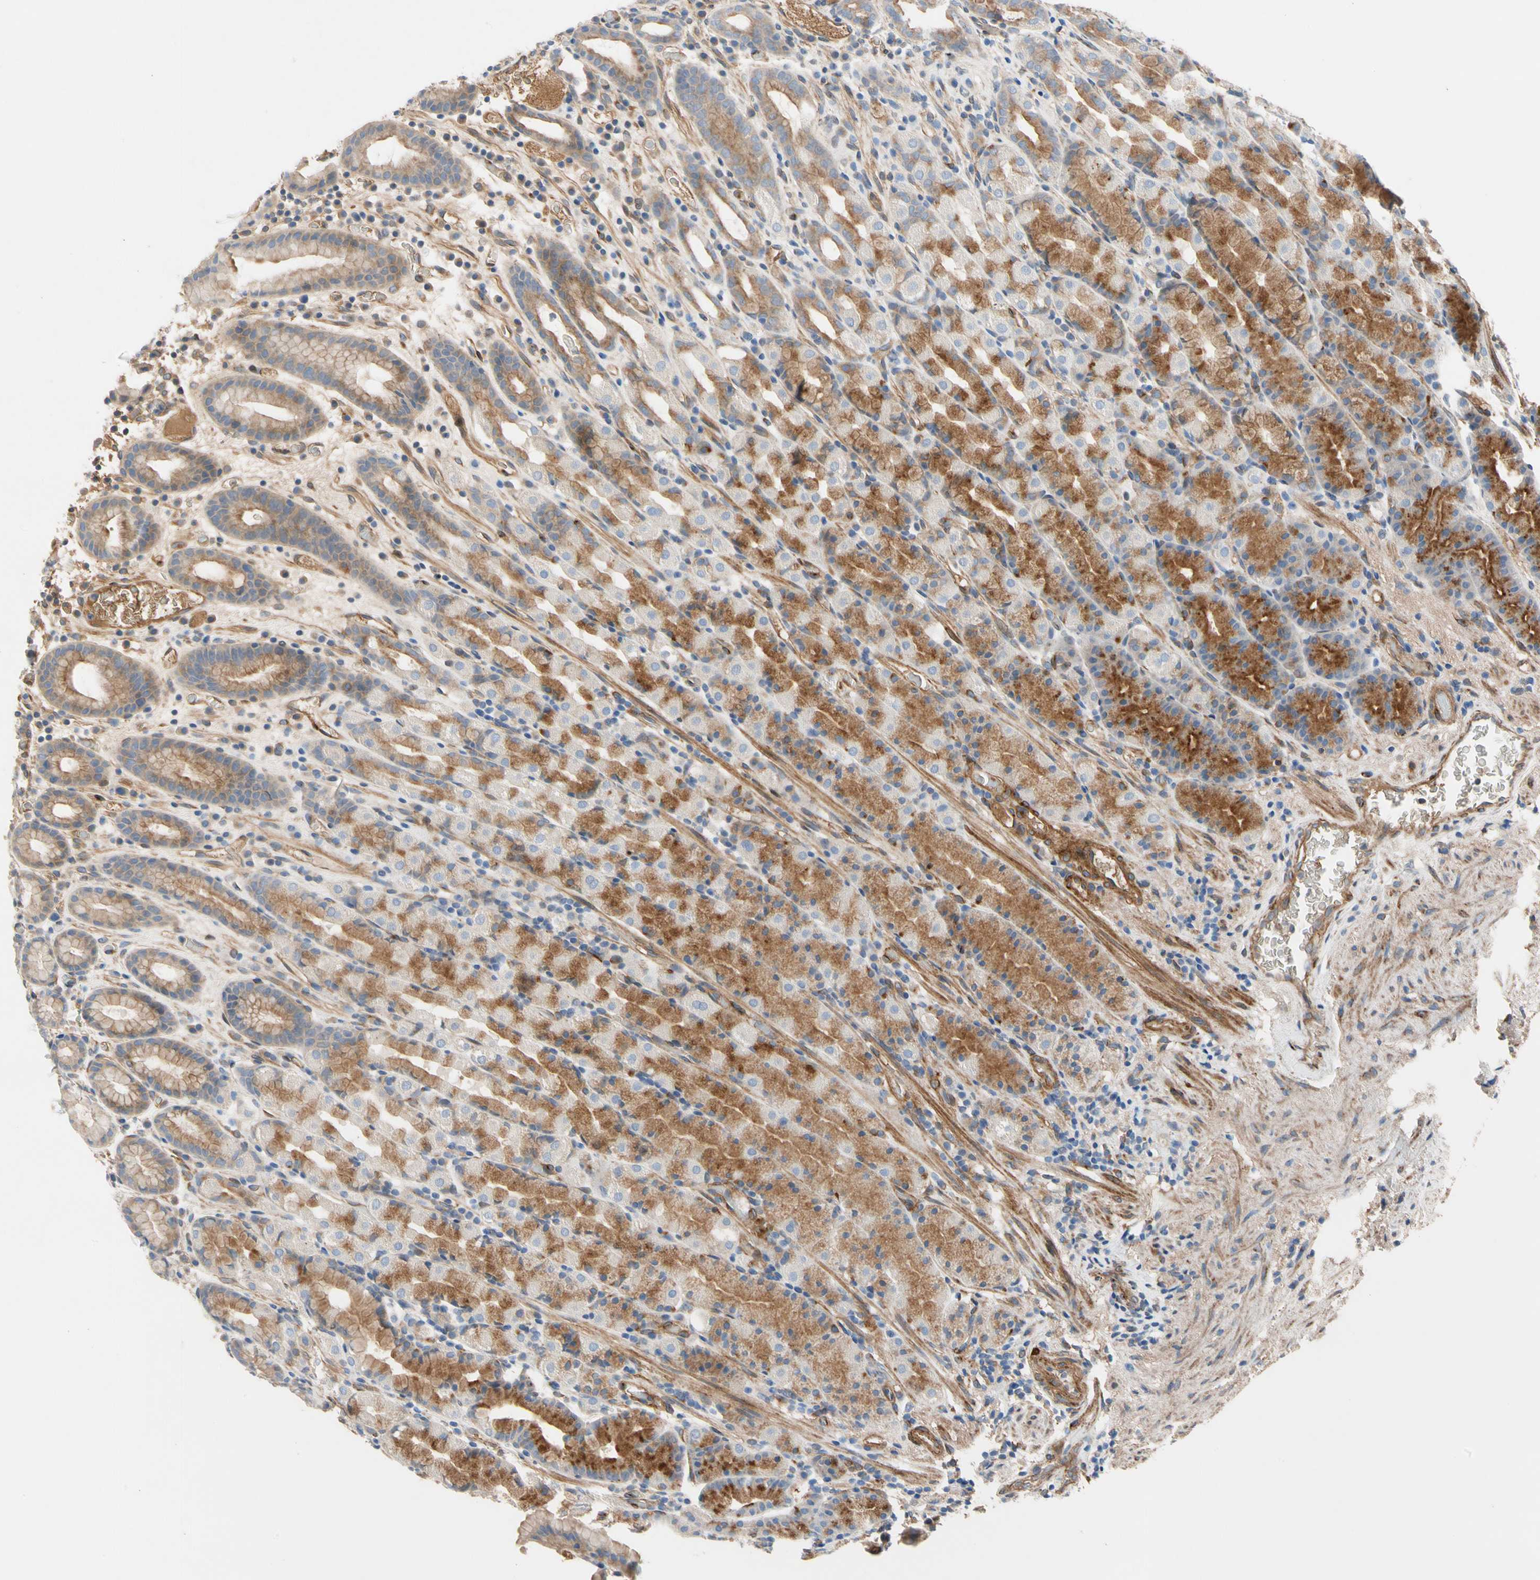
{"staining": {"intensity": "moderate", "quantity": "25%-75%", "location": "cytoplasmic/membranous"}, "tissue": "stomach", "cell_type": "Glandular cells", "image_type": "normal", "snomed": [{"axis": "morphology", "description": "Normal tissue, NOS"}, {"axis": "topography", "description": "Stomach, upper"}], "caption": "Protein expression analysis of benign stomach demonstrates moderate cytoplasmic/membranous staining in approximately 25%-75% of glandular cells.", "gene": "ENTREP3", "patient": {"sex": "male", "age": 68}}